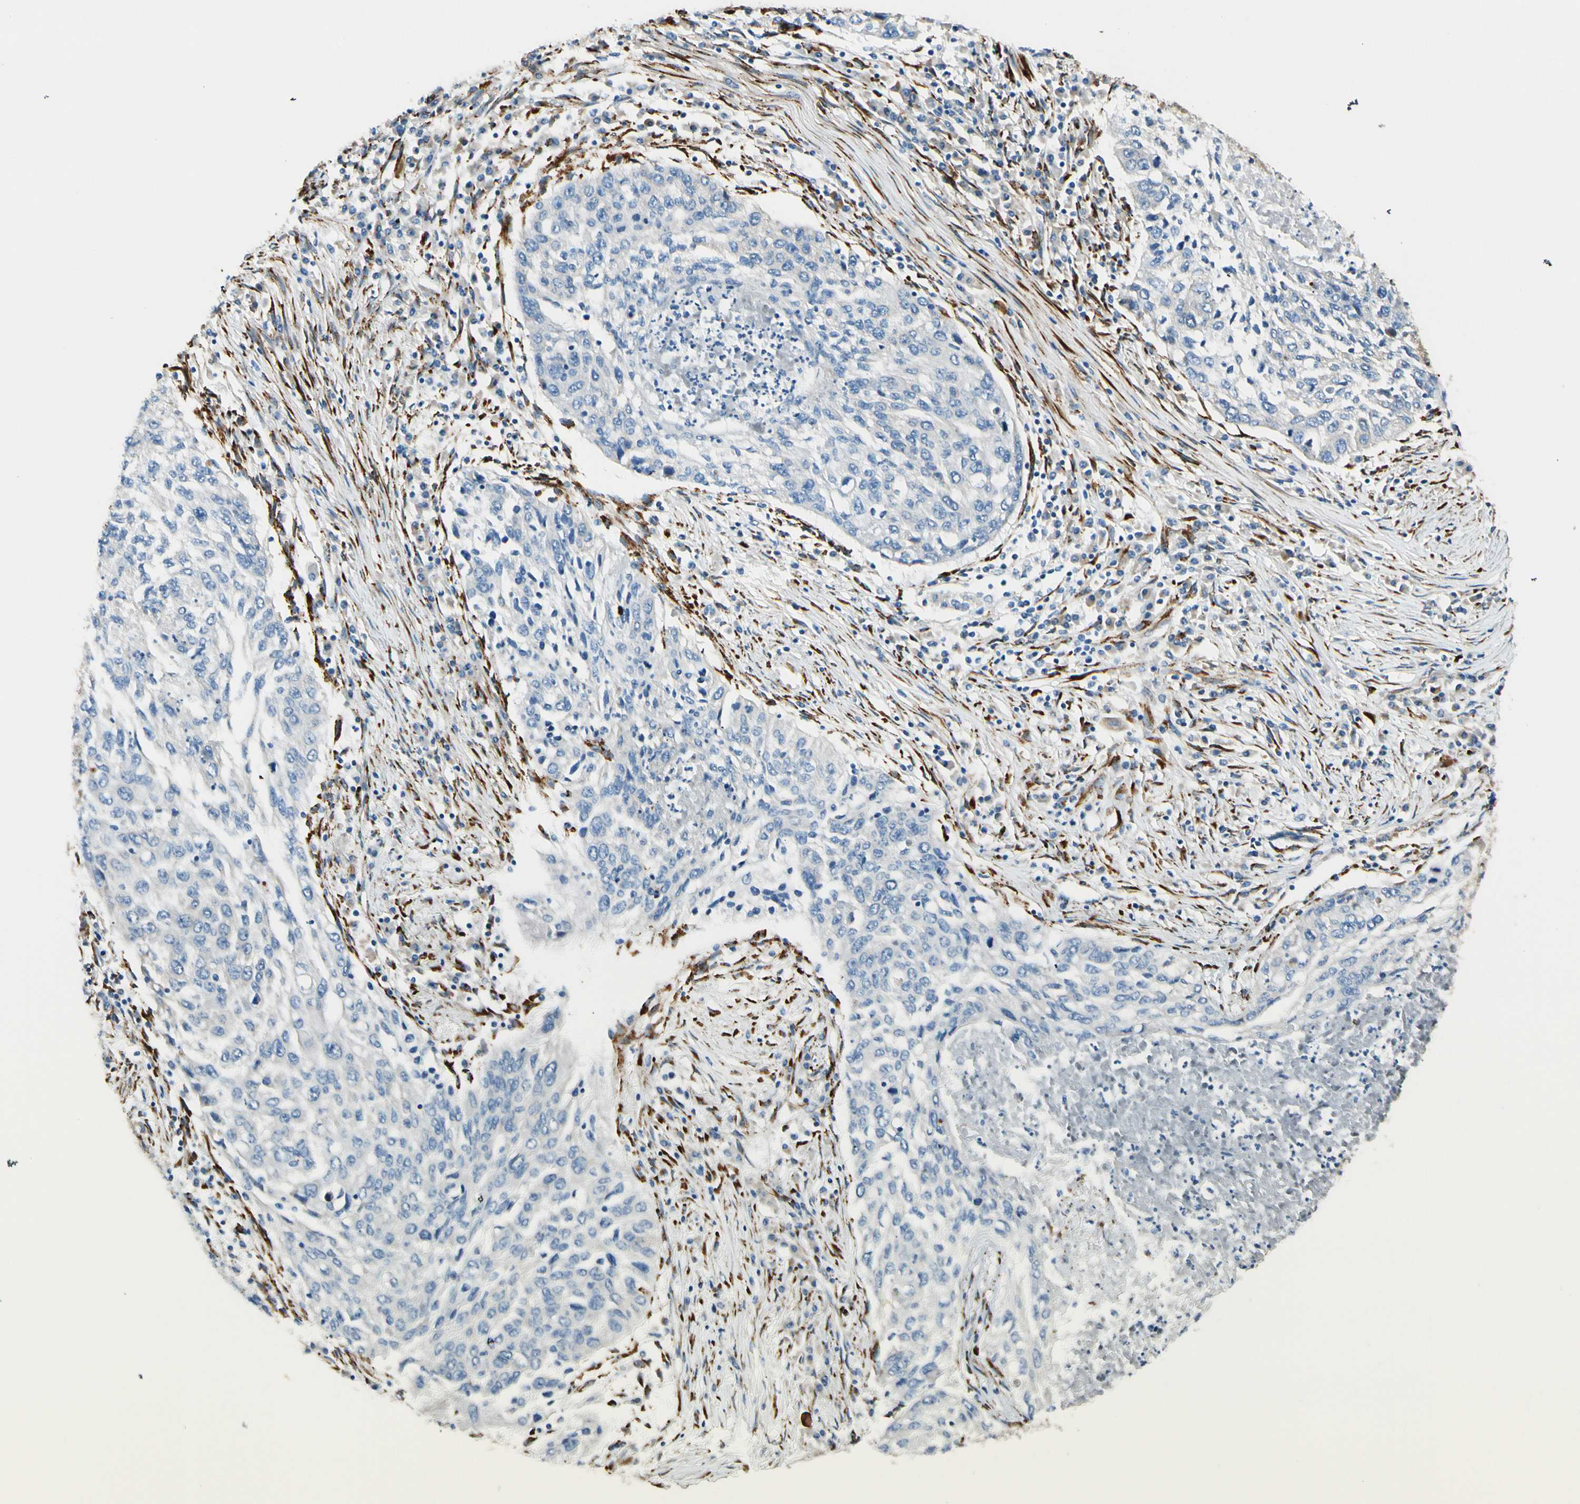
{"staining": {"intensity": "negative", "quantity": "none", "location": "none"}, "tissue": "lung cancer", "cell_type": "Tumor cells", "image_type": "cancer", "snomed": [{"axis": "morphology", "description": "Squamous cell carcinoma, NOS"}, {"axis": "topography", "description": "Lung"}], "caption": "A photomicrograph of human squamous cell carcinoma (lung) is negative for staining in tumor cells. (DAB immunohistochemistry visualized using brightfield microscopy, high magnification).", "gene": "FKBP7", "patient": {"sex": "female", "age": 63}}